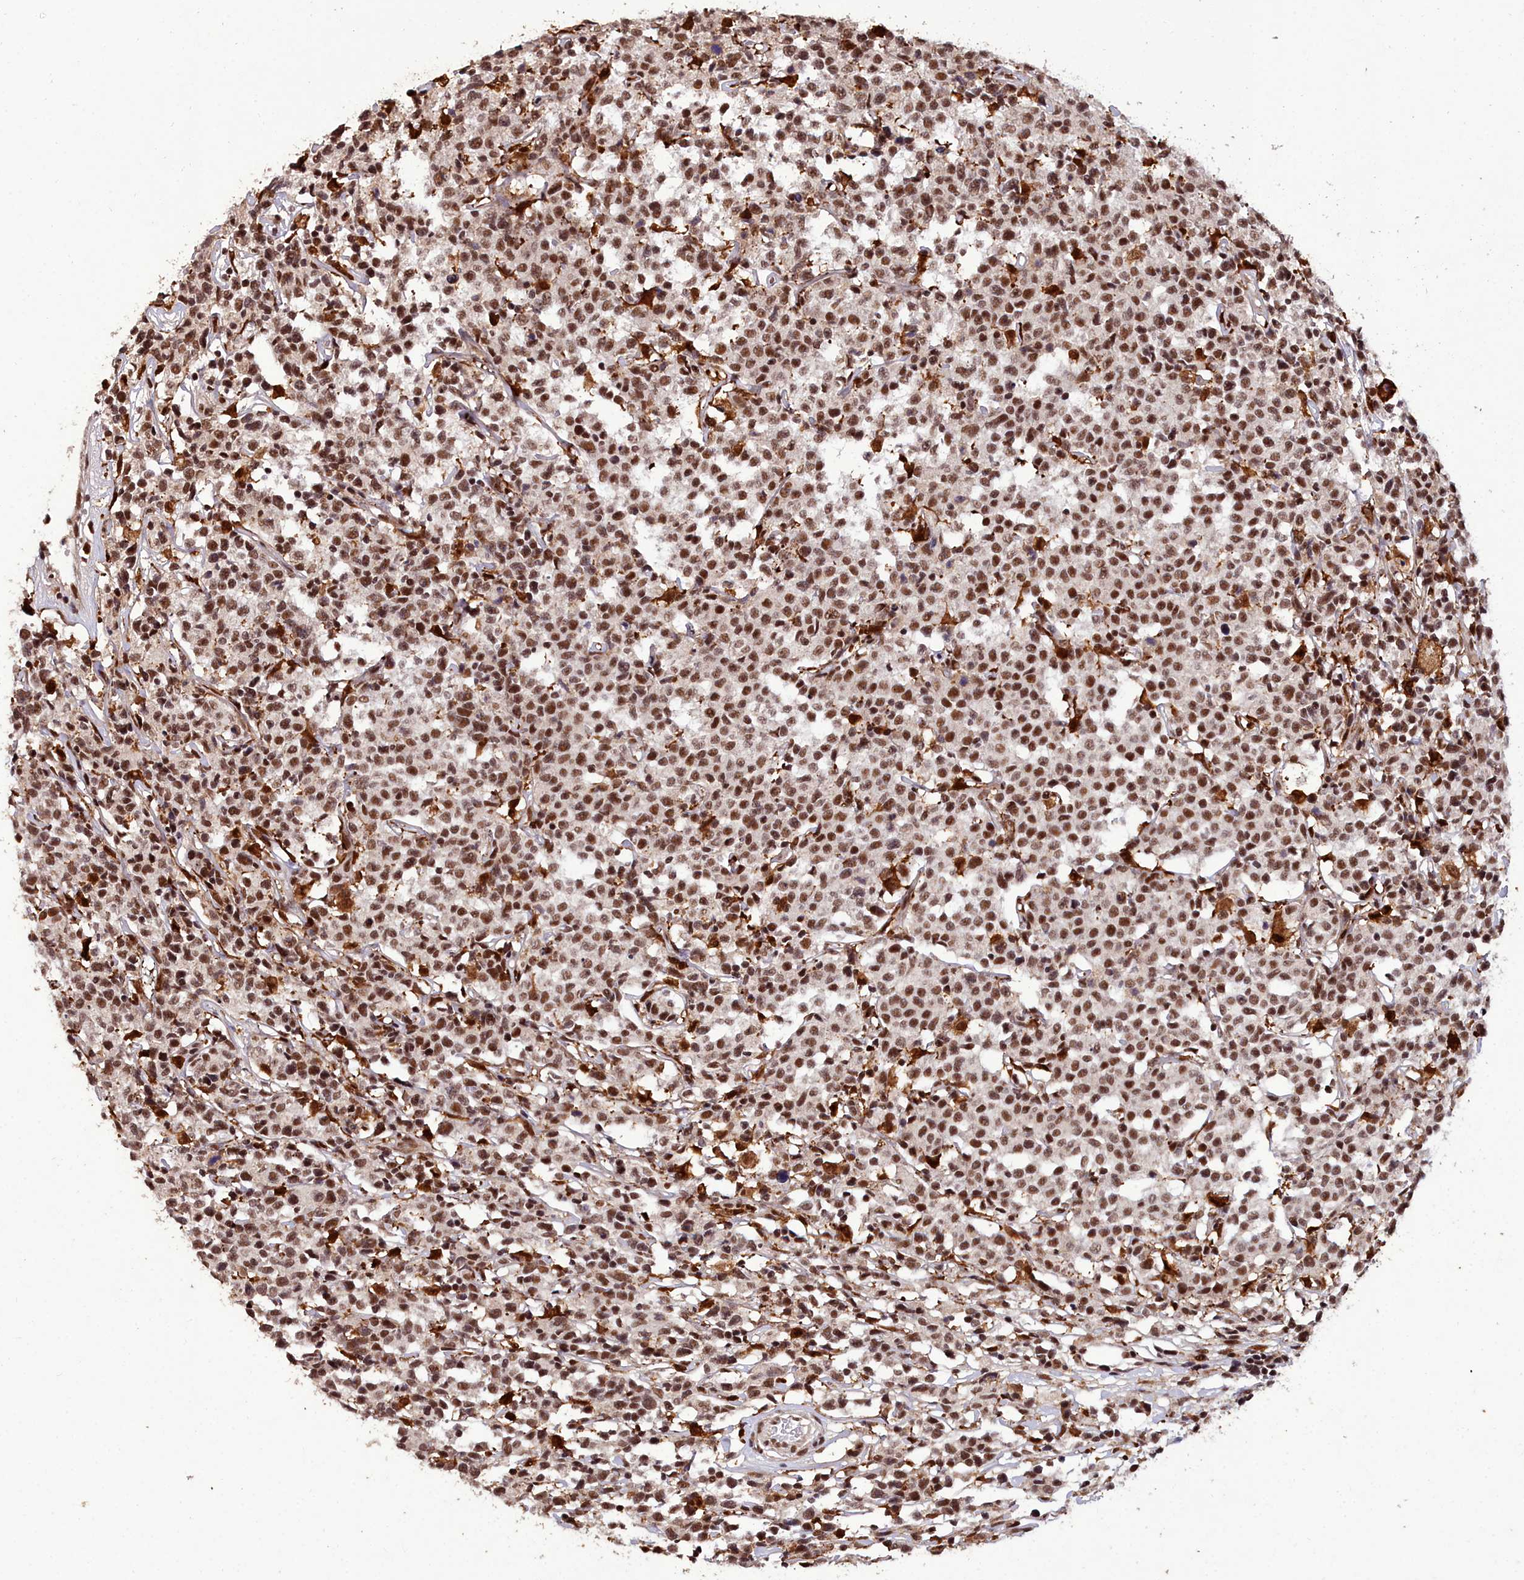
{"staining": {"intensity": "moderate", "quantity": ">75%", "location": "nuclear"}, "tissue": "lymphoma", "cell_type": "Tumor cells", "image_type": "cancer", "snomed": [{"axis": "morphology", "description": "Malignant lymphoma, non-Hodgkin's type, Low grade"}, {"axis": "topography", "description": "Small intestine"}], "caption": "Lymphoma stained for a protein (brown) demonstrates moderate nuclear positive positivity in approximately >75% of tumor cells.", "gene": "CXXC1", "patient": {"sex": "female", "age": 59}}